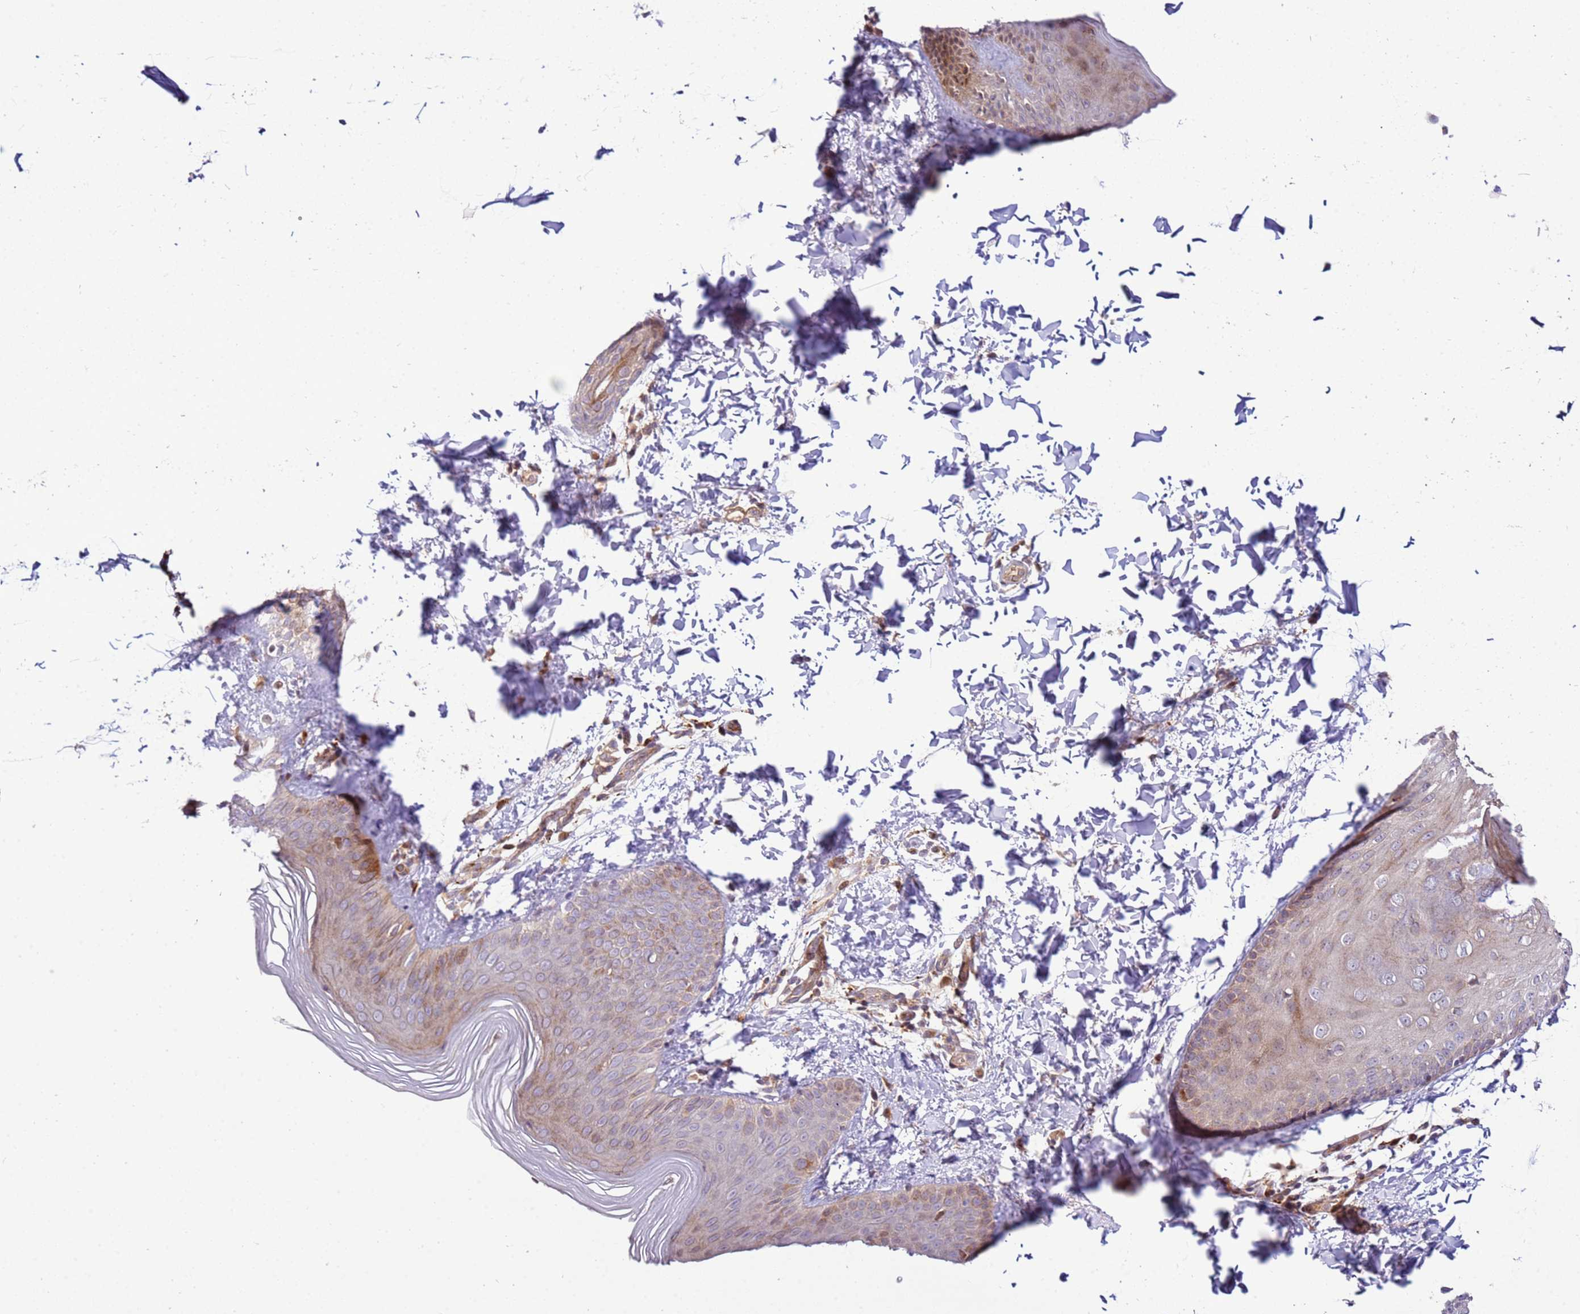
{"staining": {"intensity": "moderate", "quantity": "25%-75%", "location": "cytoplasmic/membranous"}, "tissue": "skin", "cell_type": "Epidermal cells", "image_type": "normal", "snomed": [{"axis": "morphology", "description": "Normal tissue, NOS"}, {"axis": "morphology", "description": "Inflammation, NOS"}, {"axis": "topography", "description": "Soft tissue"}, {"axis": "topography", "description": "Anal"}], "caption": "Protein analysis of normal skin reveals moderate cytoplasmic/membranous staining in approximately 25%-75% of epidermal cells. The staining is performed using DAB brown chromogen to label protein expression. The nuclei are counter-stained blue using hematoxylin.", "gene": "ZNF624", "patient": {"sex": "female", "age": 15}}